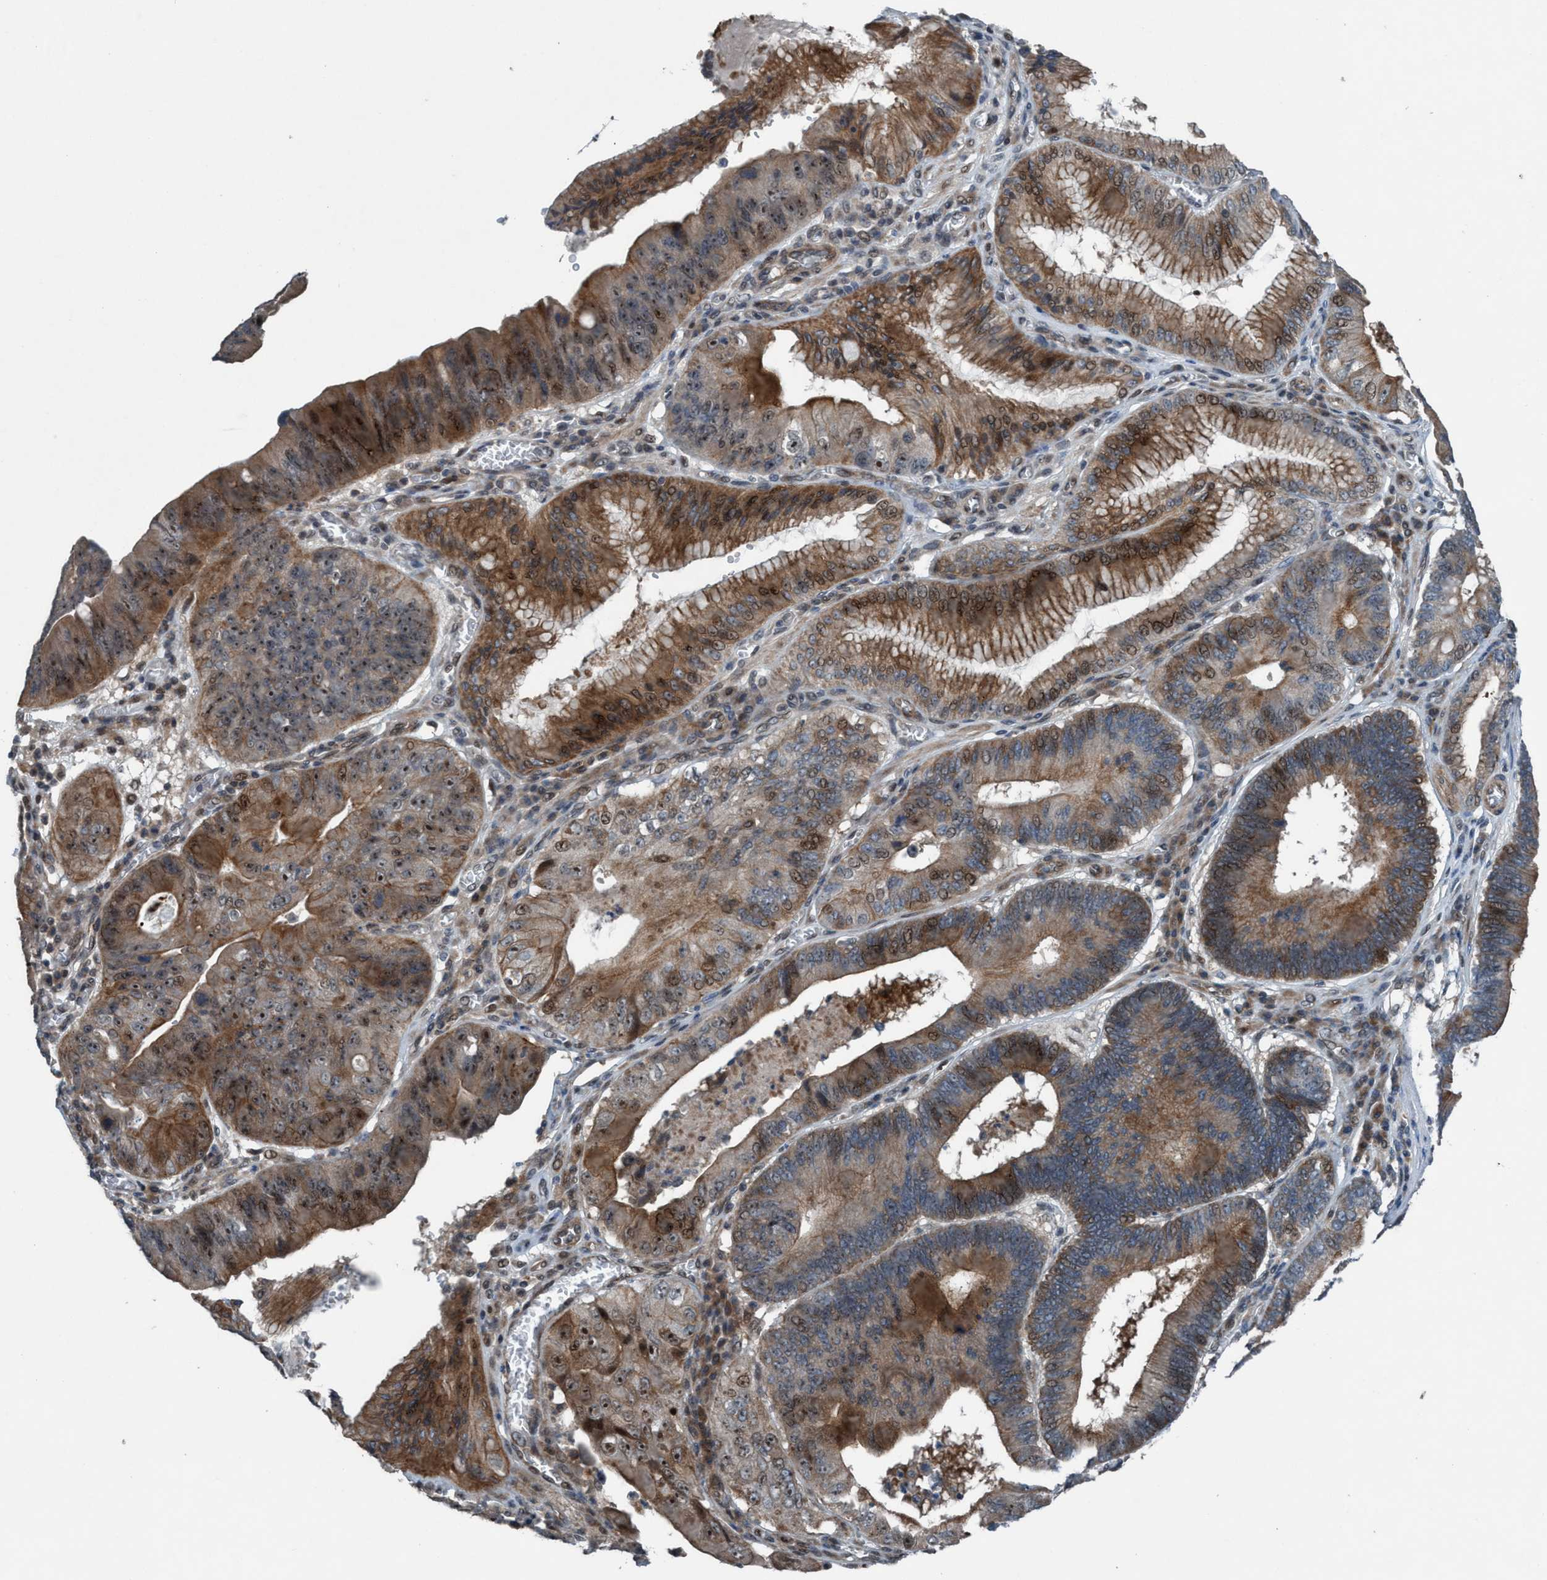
{"staining": {"intensity": "moderate", "quantity": ">75%", "location": "cytoplasmic/membranous,nuclear"}, "tissue": "stomach cancer", "cell_type": "Tumor cells", "image_type": "cancer", "snomed": [{"axis": "morphology", "description": "Adenocarcinoma, NOS"}, {"axis": "topography", "description": "Stomach"}], "caption": "Stomach cancer (adenocarcinoma) stained with a protein marker shows moderate staining in tumor cells.", "gene": "NISCH", "patient": {"sex": "male", "age": 59}}